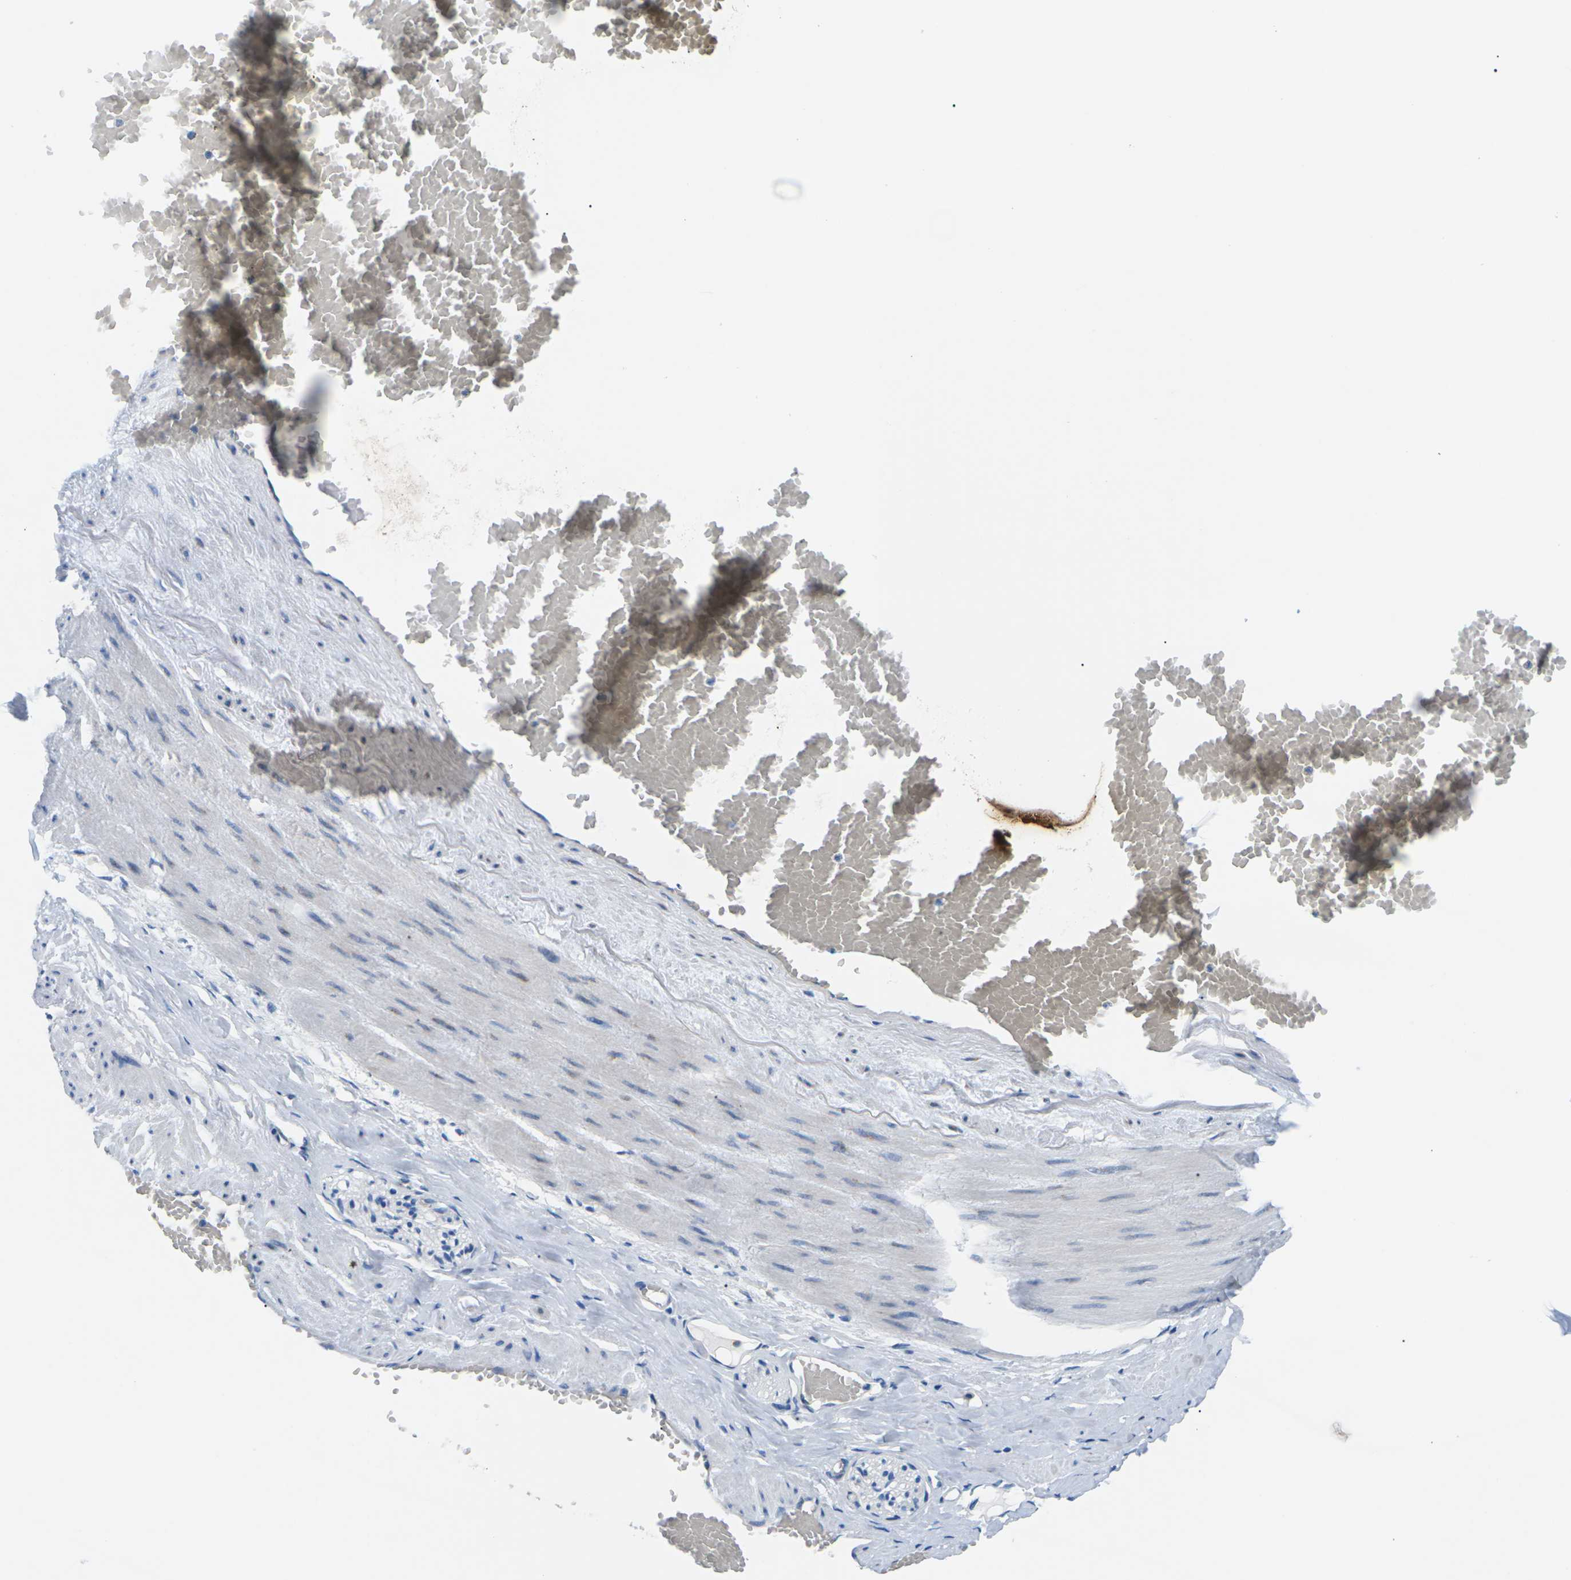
{"staining": {"intensity": "negative", "quantity": "none", "location": "none"}, "tissue": "adipose tissue", "cell_type": "Adipocytes", "image_type": "normal", "snomed": [{"axis": "morphology", "description": "Normal tissue, NOS"}, {"axis": "topography", "description": "Soft tissue"}, {"axis": "topography", "description": "Vascular tissue"}], "caption": "The histopathology image shows no staining of adipocytes in unremarkable adipose tissue. (DAB (3,3'-diaminobenzidine) IHC, high magnification).", "gene": "SYNGR2", "patient": {"sex": "female", "age": 35}}